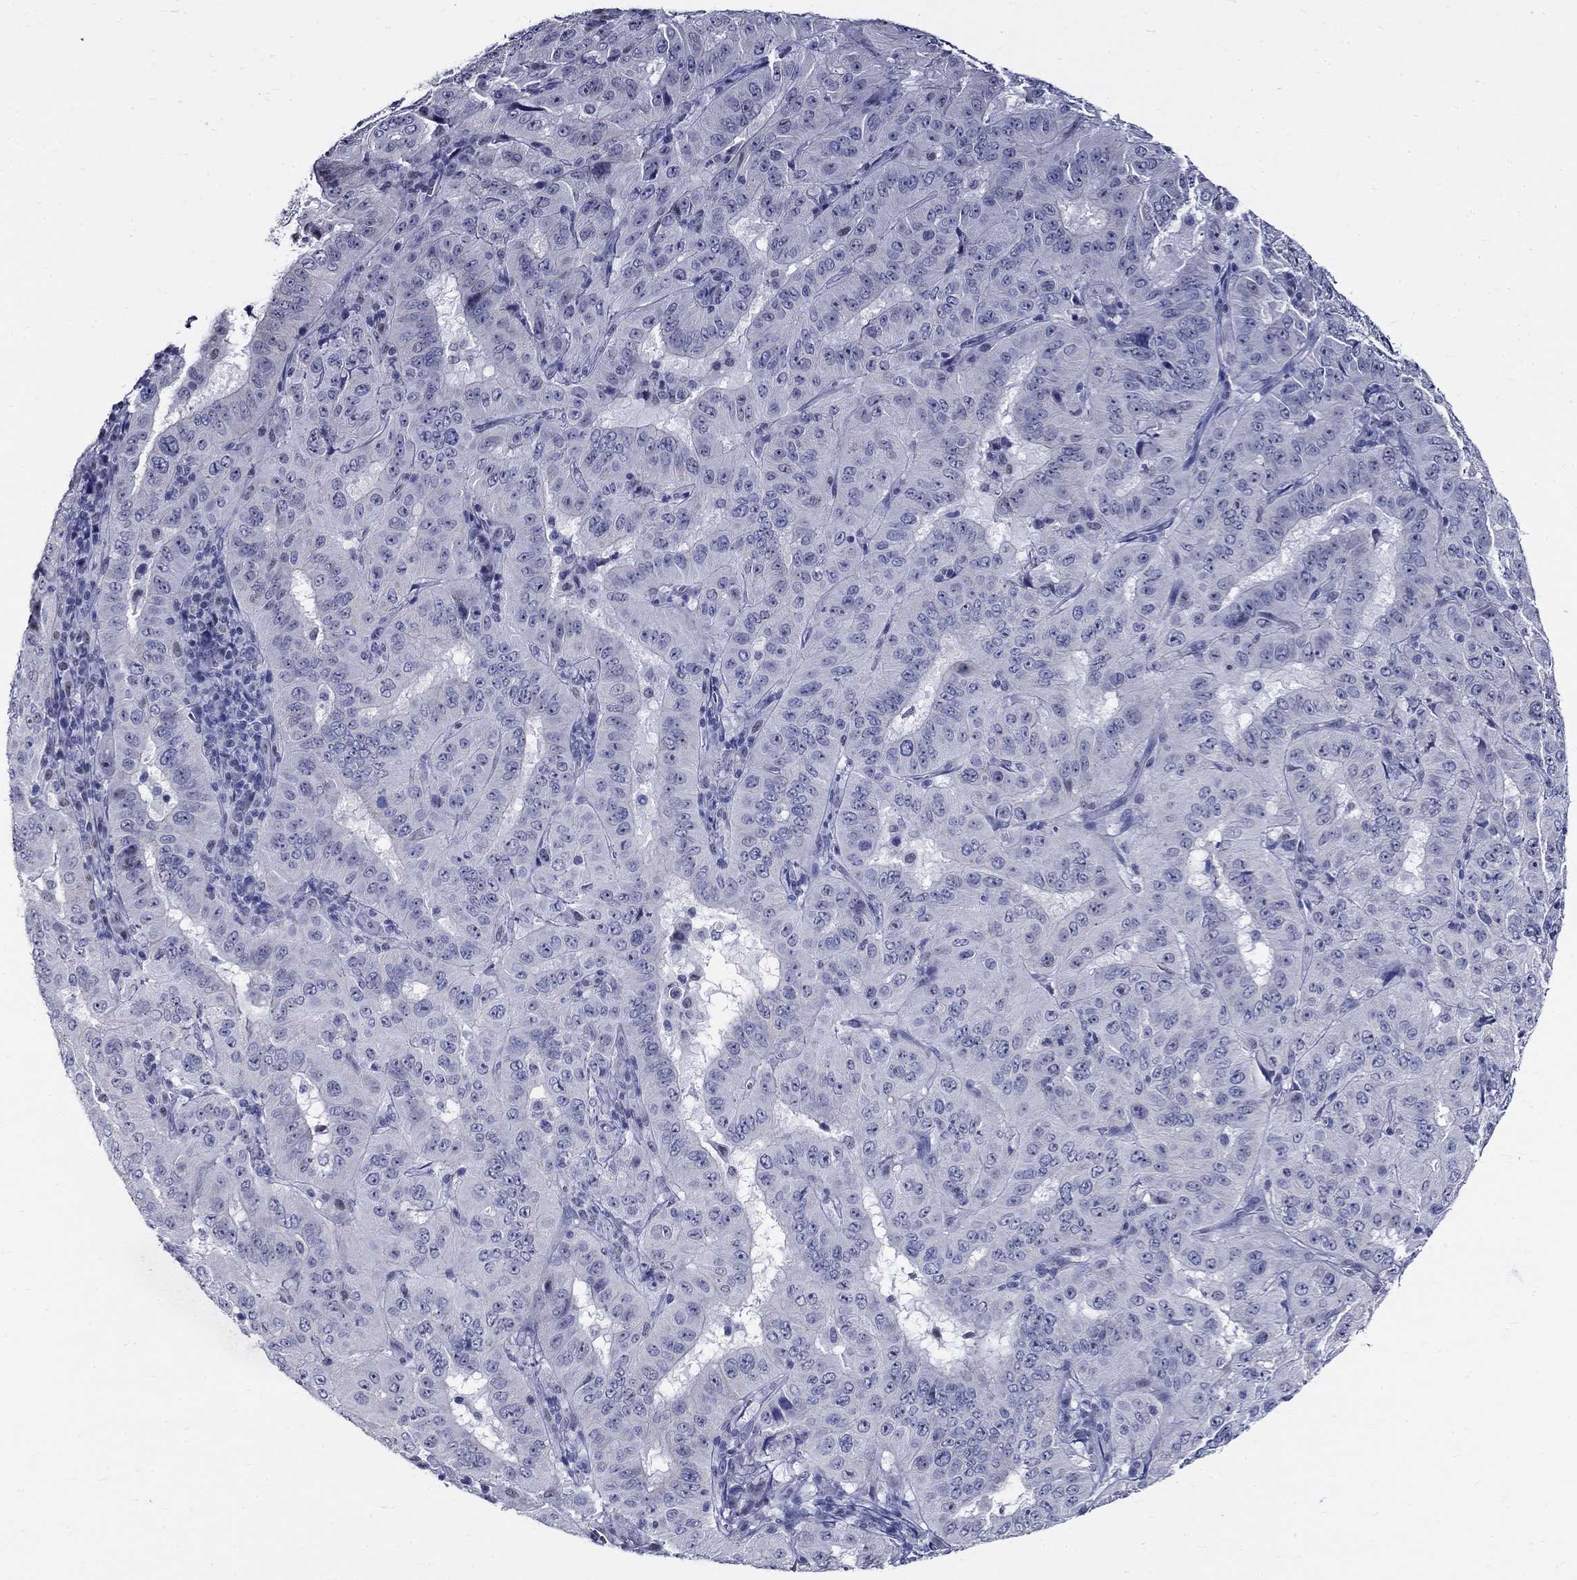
{"staining": {"intensity": "negative", "quantity": "none", "location": "none"}, "tissue": "pancreatic cancer", "cell_type": "Tumor cells", "image_type": "cancer", "snomed": [{"axis": "morphology", "description": "Adenocarcinoma, NOS"}, {"axis": "topography", "description": "Pancreas"}], "caption": "A photomicrograph of adenocarcinoma (pancreatic) stained for a protein reveals no brown staining in tumor cells.", "gene": "GUCA1A", "patient": {"sex": "male", "age": 63}}